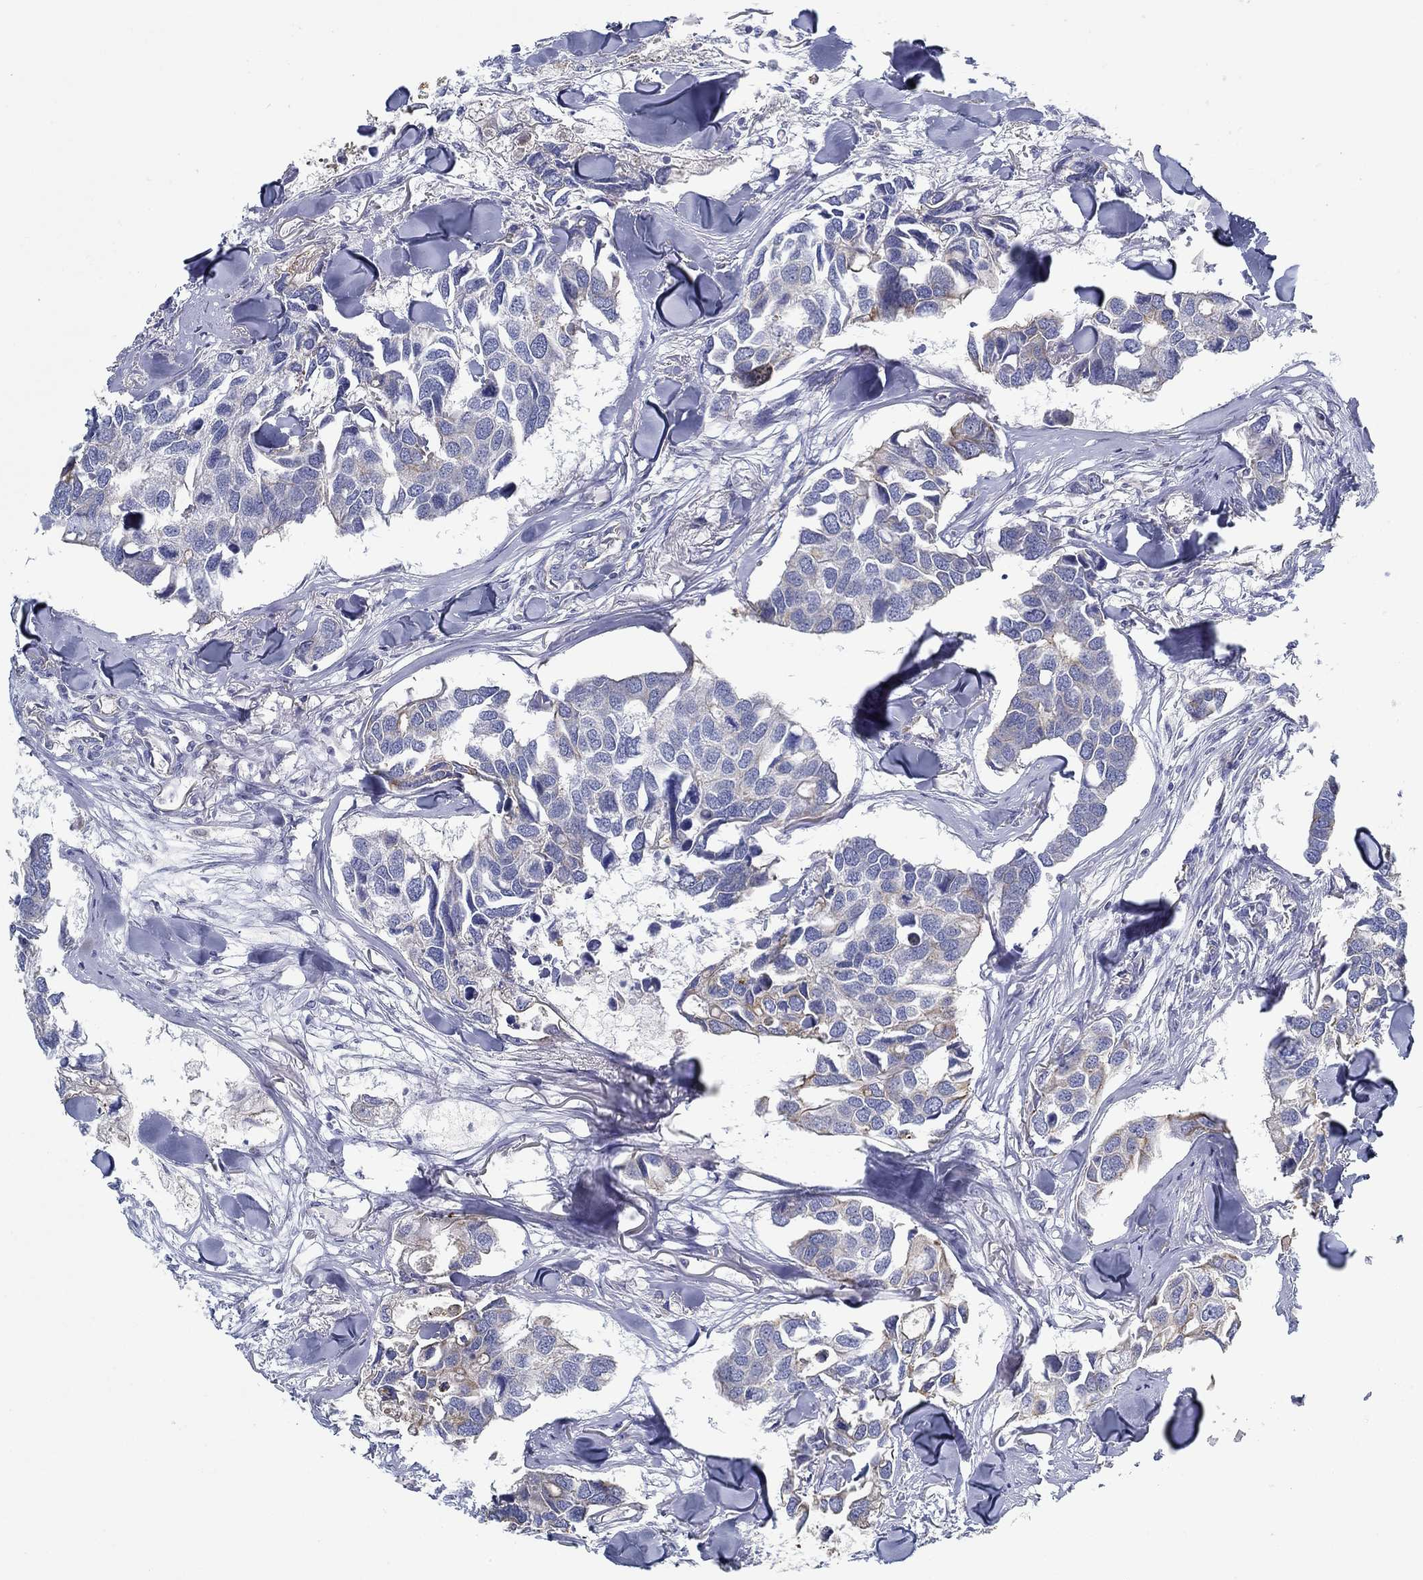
{"staining": {"intensity": "negative", "quantity": "none", "location": "none"}, "tissue": "breast cancer", "cell_type": "Tumor cells", "image_type": "cancer", "snomed": [{"axis": "morphology", "description": "Duct carcinoma"}, {"axis": "topography", "description": "Breast"}], "caption": "Immunohistochemical staining of intraductal carcinoma (breast) shows no significant staining in tumor cells.", "gene": "BBOF1", "patient": {"sex": "female", "age": 83}}